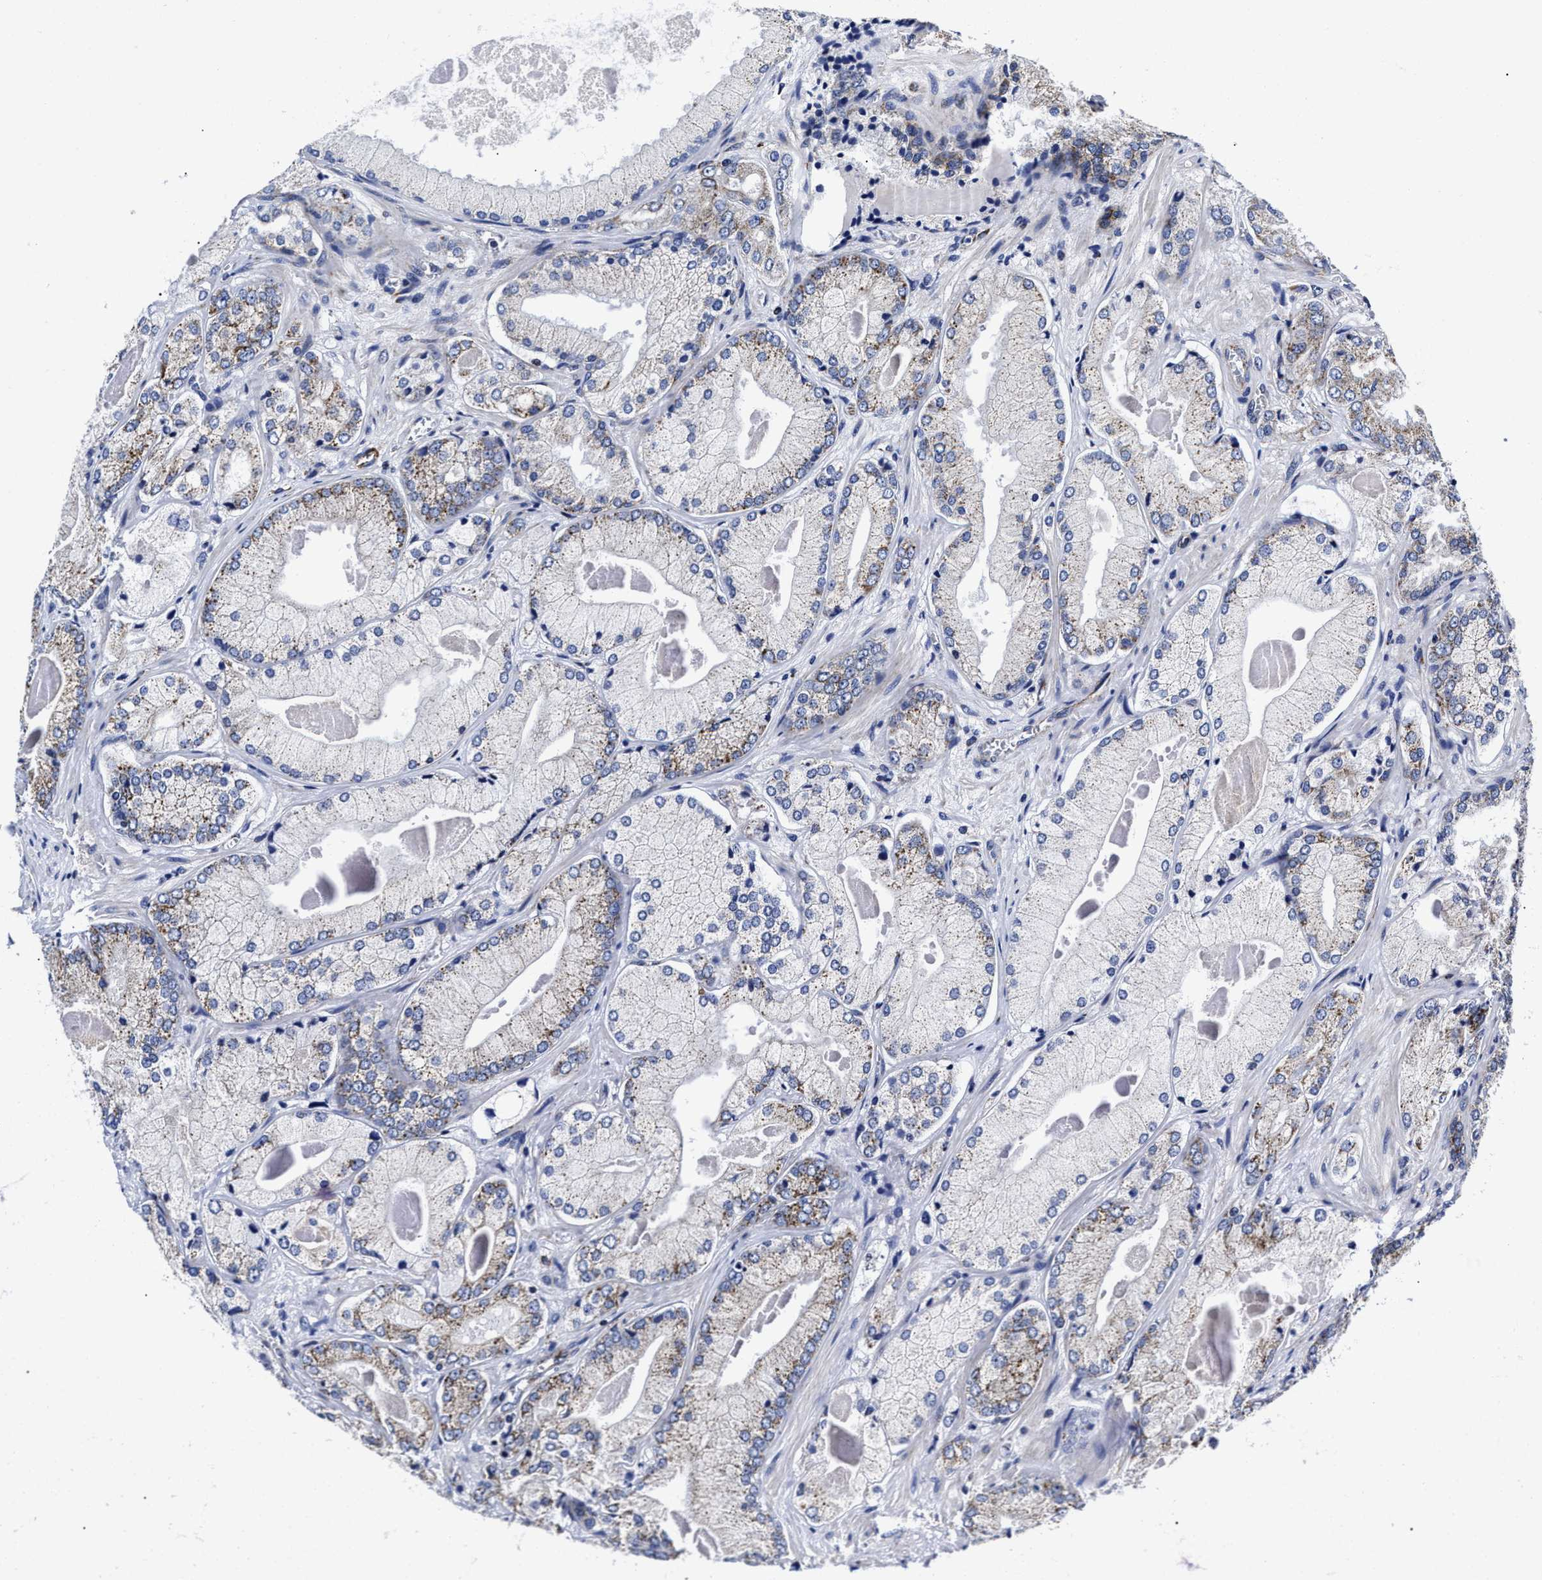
{"staining": {"intensity": "moderate", "quantity": "25%-75%", "location": "cytoplasmic/membranous"}, "tissue": "prostate cancer", "cell_type": "Tumor cells", "image_type": "cancer", "snomed": [{"axis": "morphology", "description": "Adenocarcinoma, Low grade"}, {"axis": "topography", "description": "Prostate"}], "caption": "Immunohistochemistry (IHC) (DAB (3,3'-diaminobenzidine)) staining of prostate cancer exhibits moderate cytoplasmic/membranous protein positivity in about 25%-75% of tumor cells. The protein is shown in brown color, while the nuclei are stained blue.", "gene": "HINT2", "patient": {"sex": "male", "age": 65}}